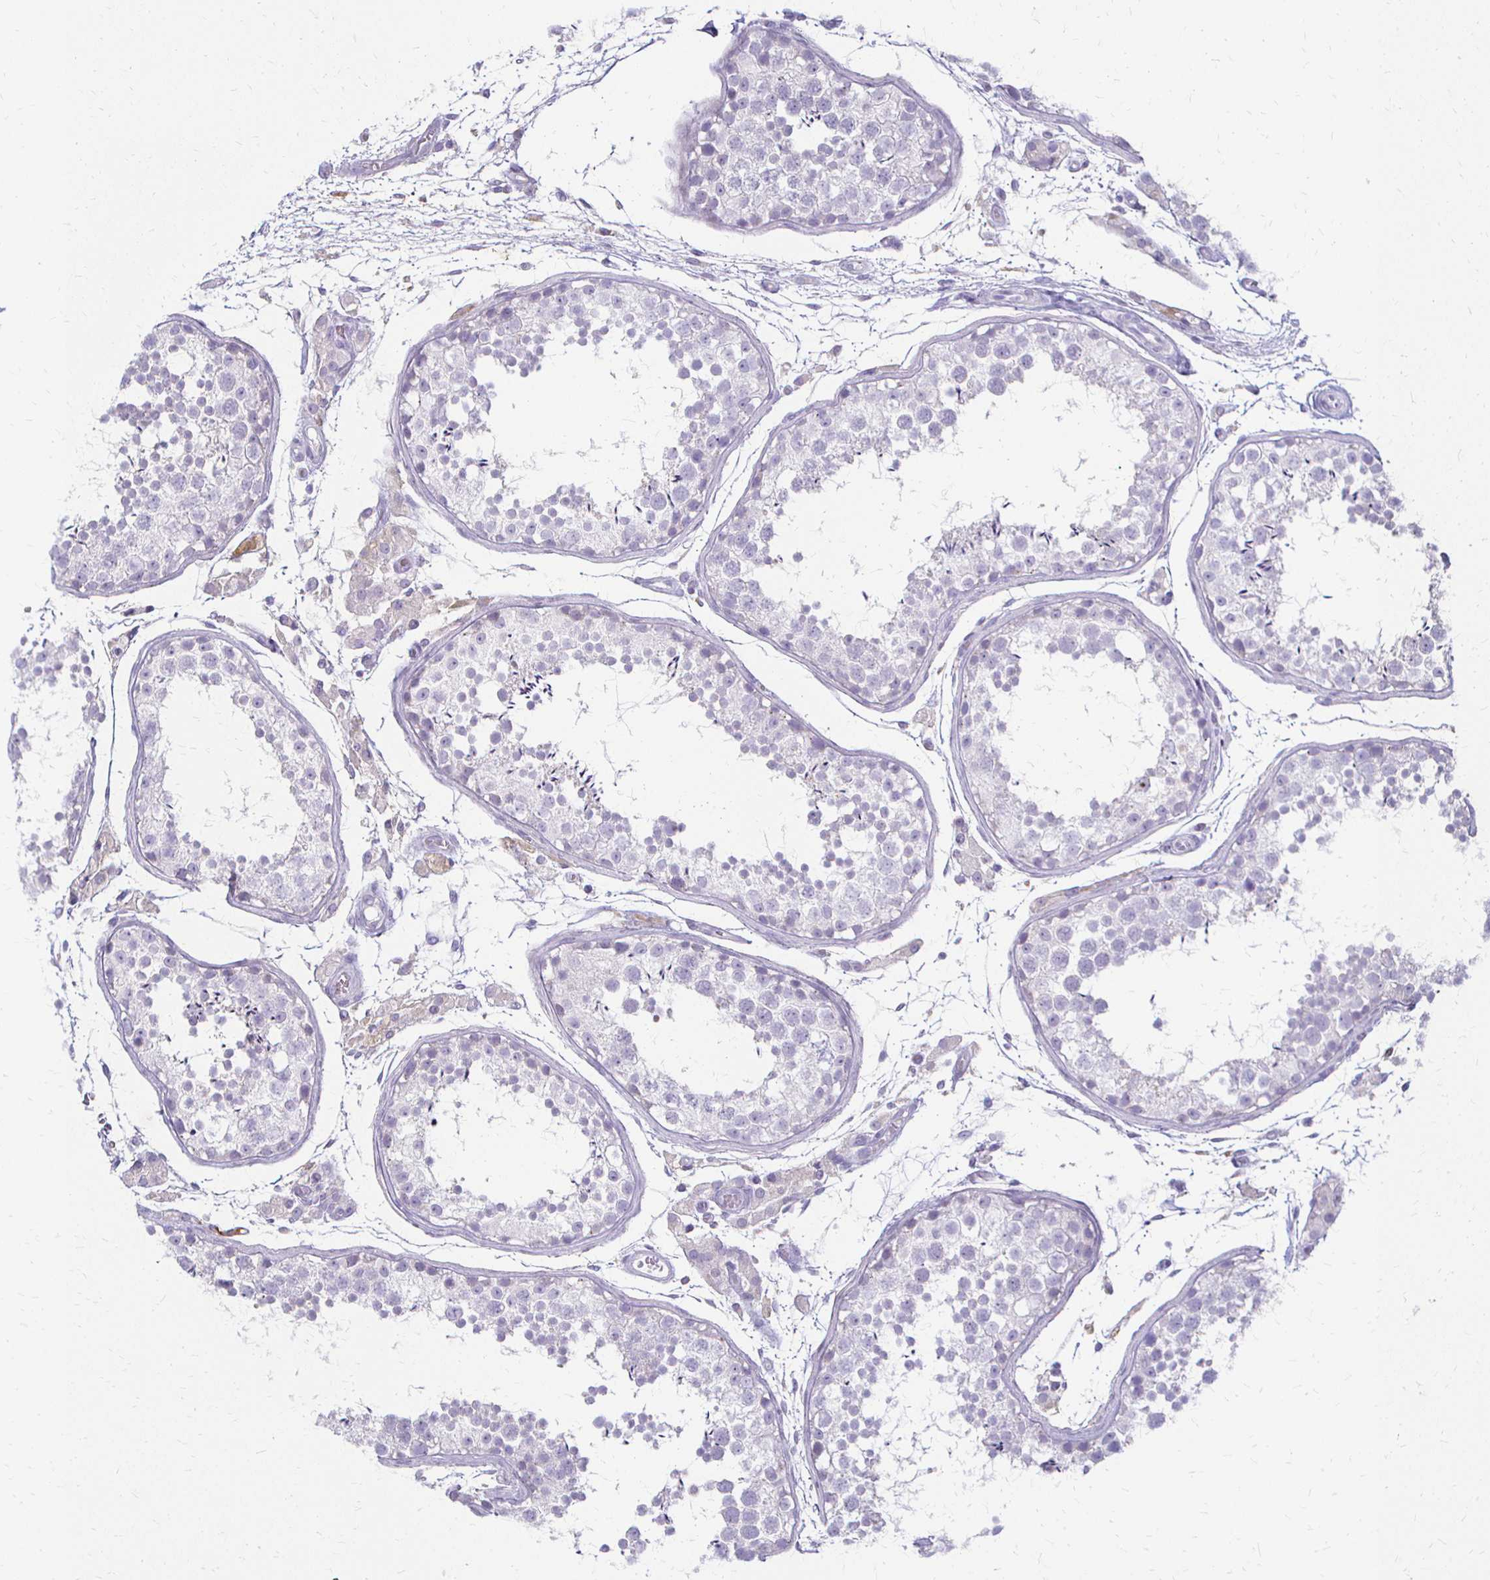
{"staining": {"intensity": "negative", "quantity": "none", "location": "none"}, "tissue": "testis", "cell_type": "Cells in seminiferous ducts", "image_type": "normal", "snomed": [{"axis": "morphology", "description": "Normal tissue, NOS"}, {"axis": "topography", "description": "Testis"}], "caption": "Immunohistochemical staining of normal human testis exhibits no significant expression in cells in seminiferous ducts. (DAB (3,3'-diaminobenzidine) immunohistochemistry visualized using brightfield microscopy, high magnification).", "gene": "ACP5", "patient": {"sex": "male", "age": 29}}